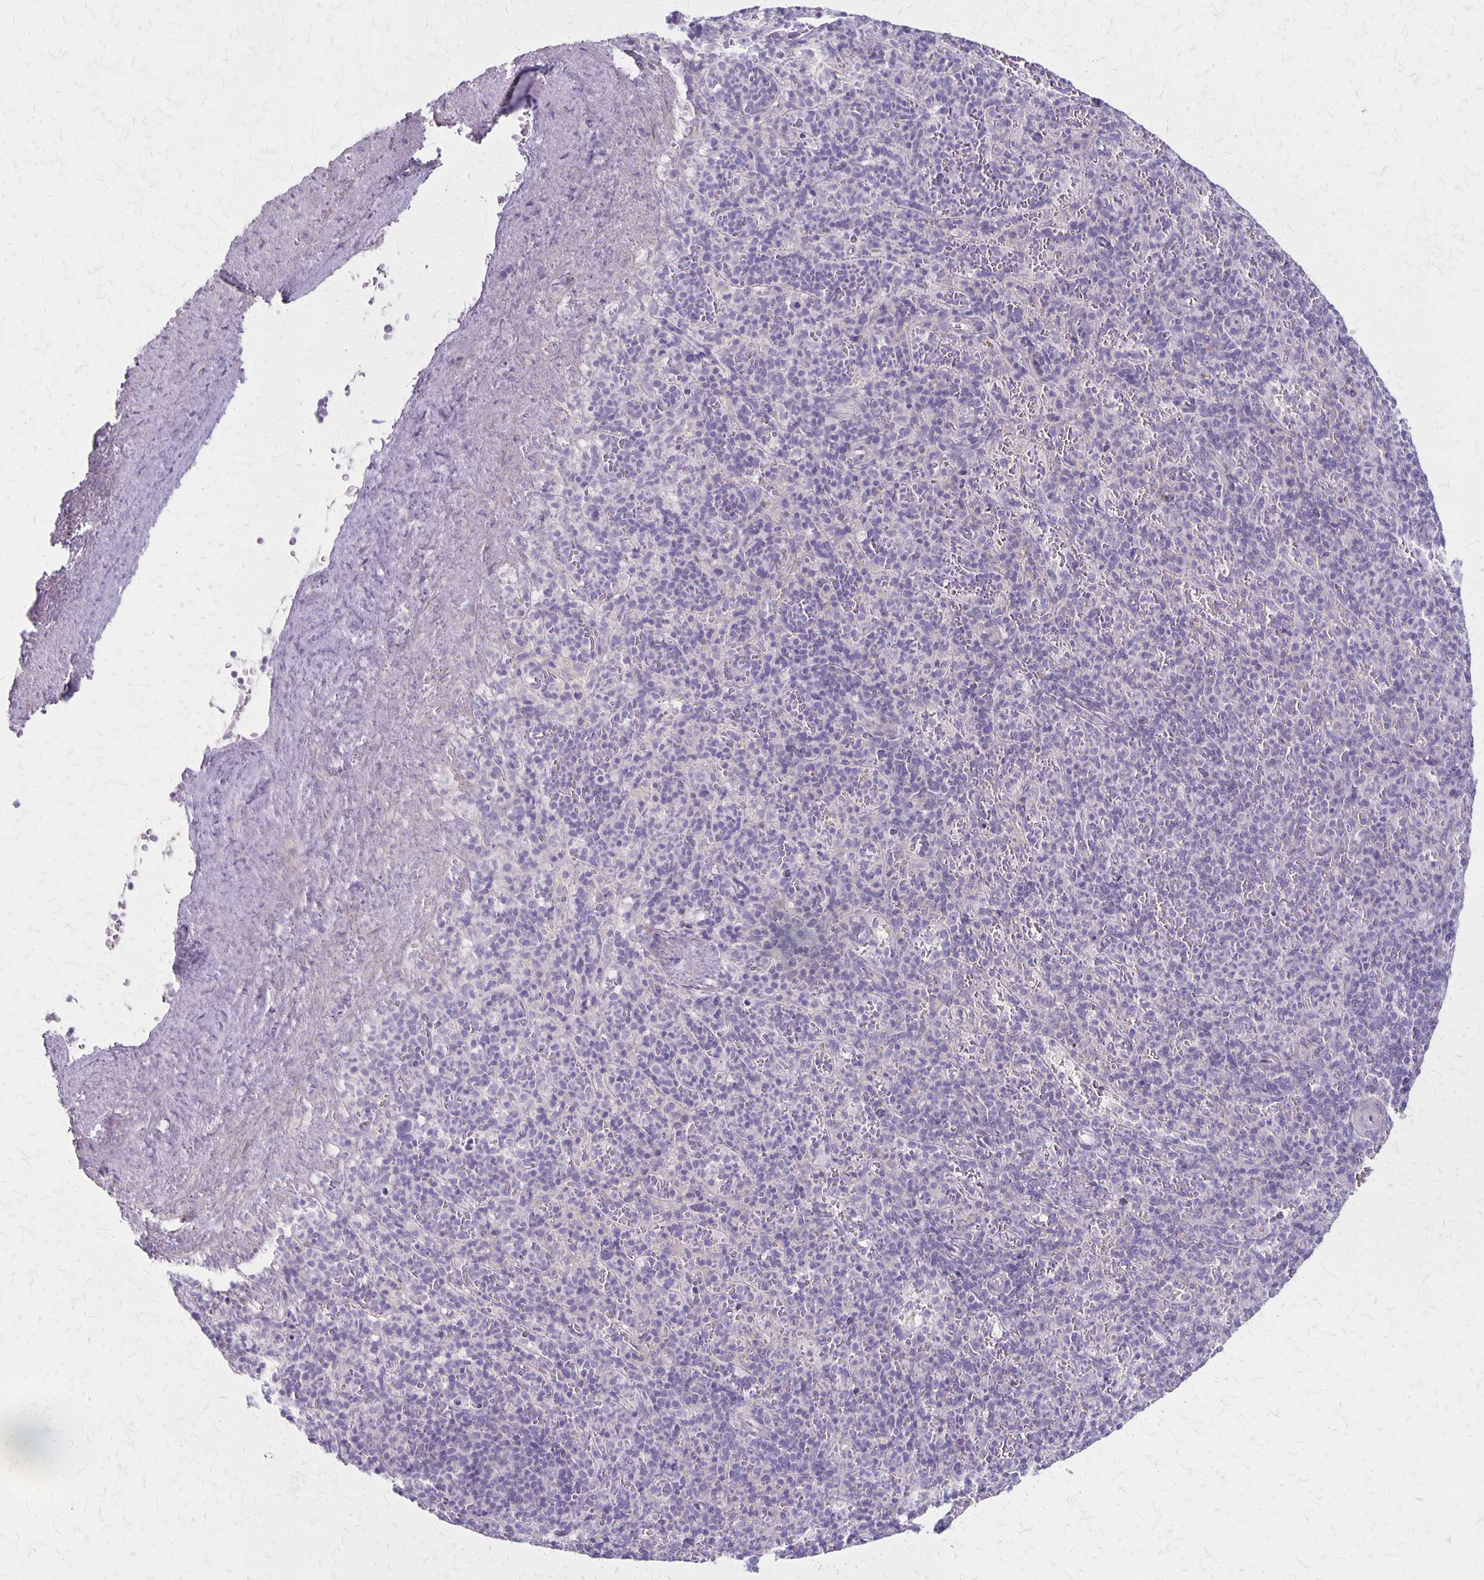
{"staining": {"intensity": "negative", "quantity": "none", "location": "none"}, "tissue": "spleen", "cell_type": "Cells in red pulp", "image_type": "normal", "snomed": [{"axis": "morphology", "description": "Normal tissue, NOS"}, {"axis": "topography", "description": "Spleen"}], "caption": "Immunohistochemistry micrograph of normal spleen: human spleen stained with DAB (3,3'-diaminobenzidine) shows no significant protein staining in cells in red pulp. Brightfield microscopy of IHC stained with DAB (3,3'-diaminobenzidine) (brown) and hematoxylin (blue), captured at high magnification.", "gene": "HOMER1", "patient": {"sex": "female", "age": 74}}